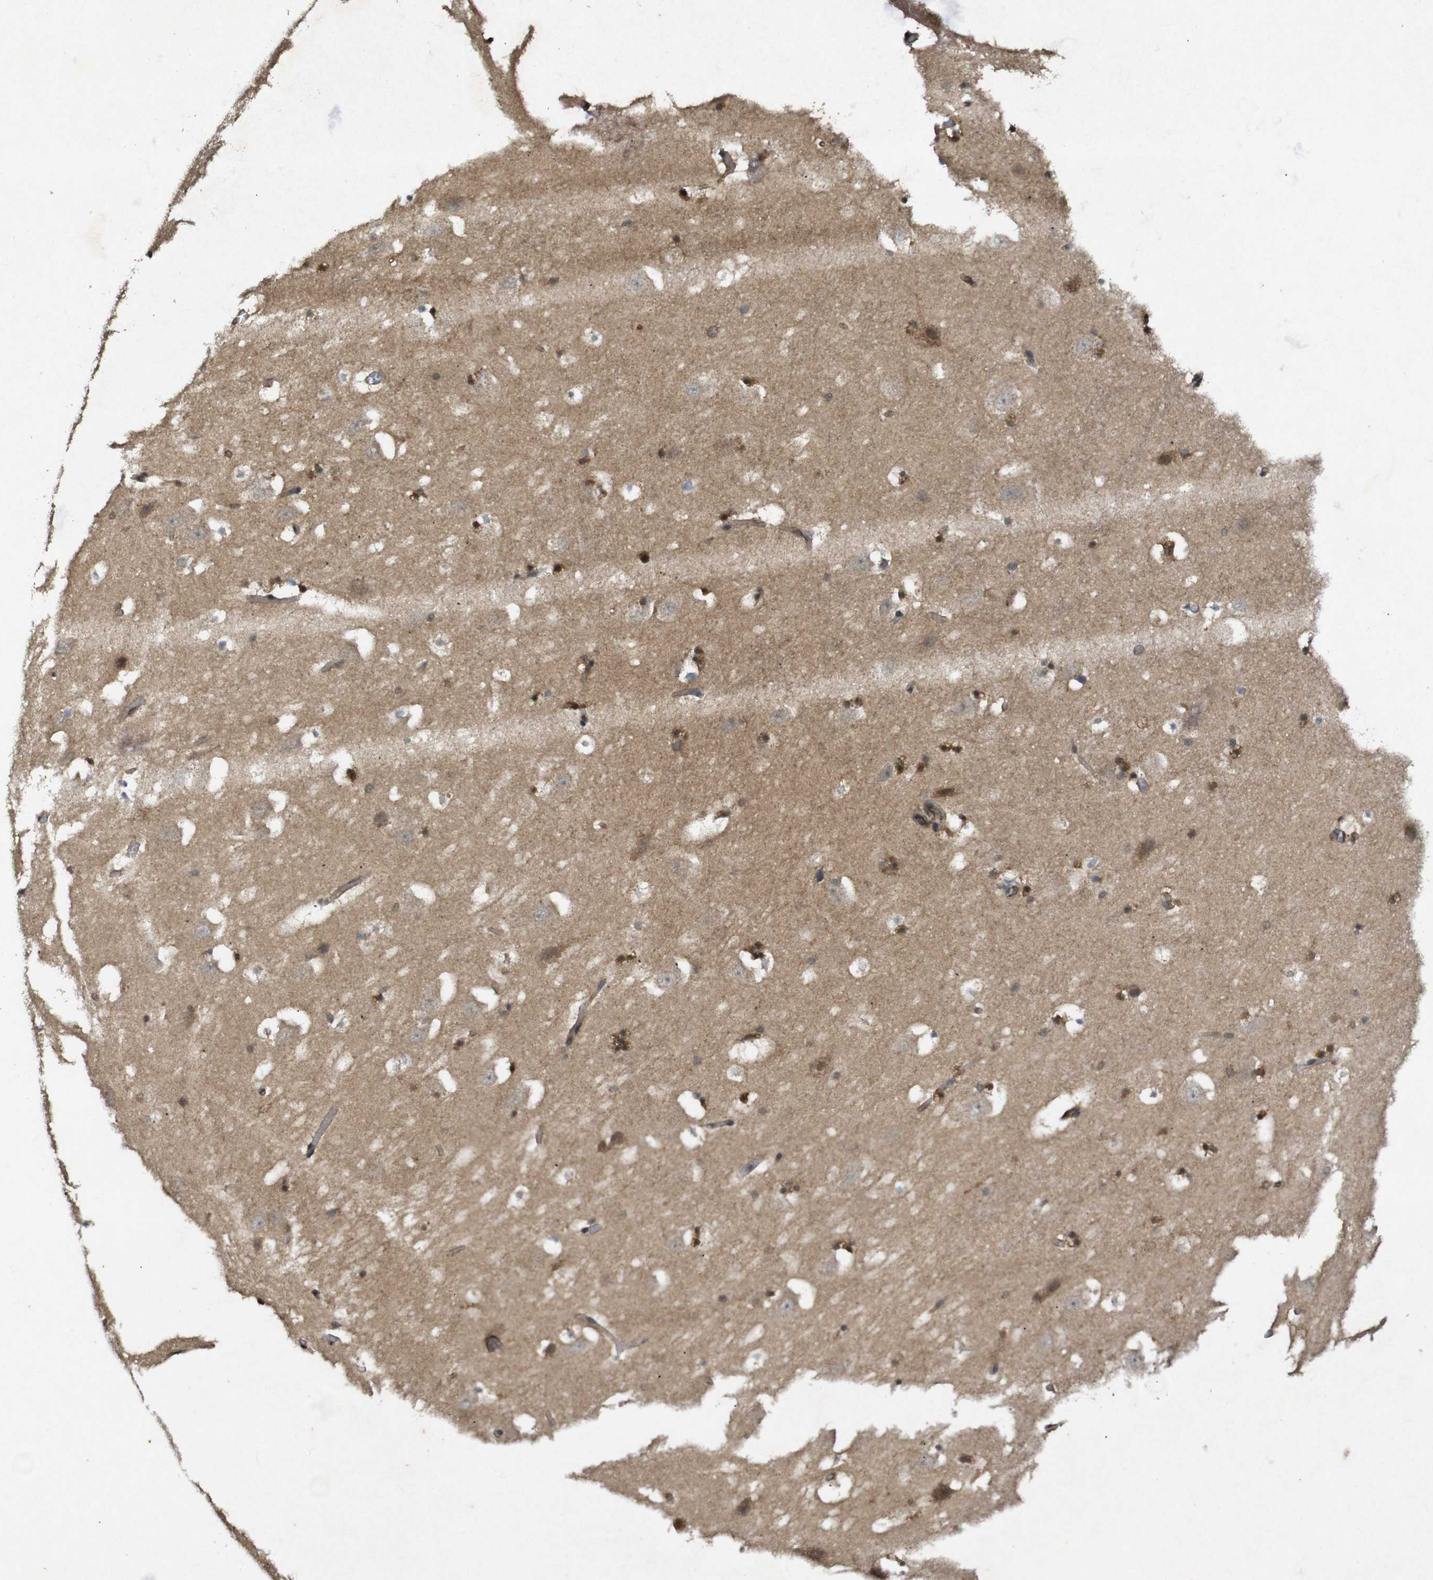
{"staining": {"intensity": "strong", "quantity": "<25%", "location": "cytoplasmic/membranous,nuclear"}, "tissue": "hippocampus", "cell_type": "Glial cells", "image_type": "normal", "snomed": [{"axis": "morphology", "description": "Normal tissue, NOS"}, {"axis": "topography", "description": "Hippocampus"}], "caption": "Hippocampus stained with immunohistochemistry reveals strong cytoplasmic/membranous,nuclear positivity in about <25% of glial cells.", "gene": "RIPK1", "patient": {"sex": "male", "age": 45}}